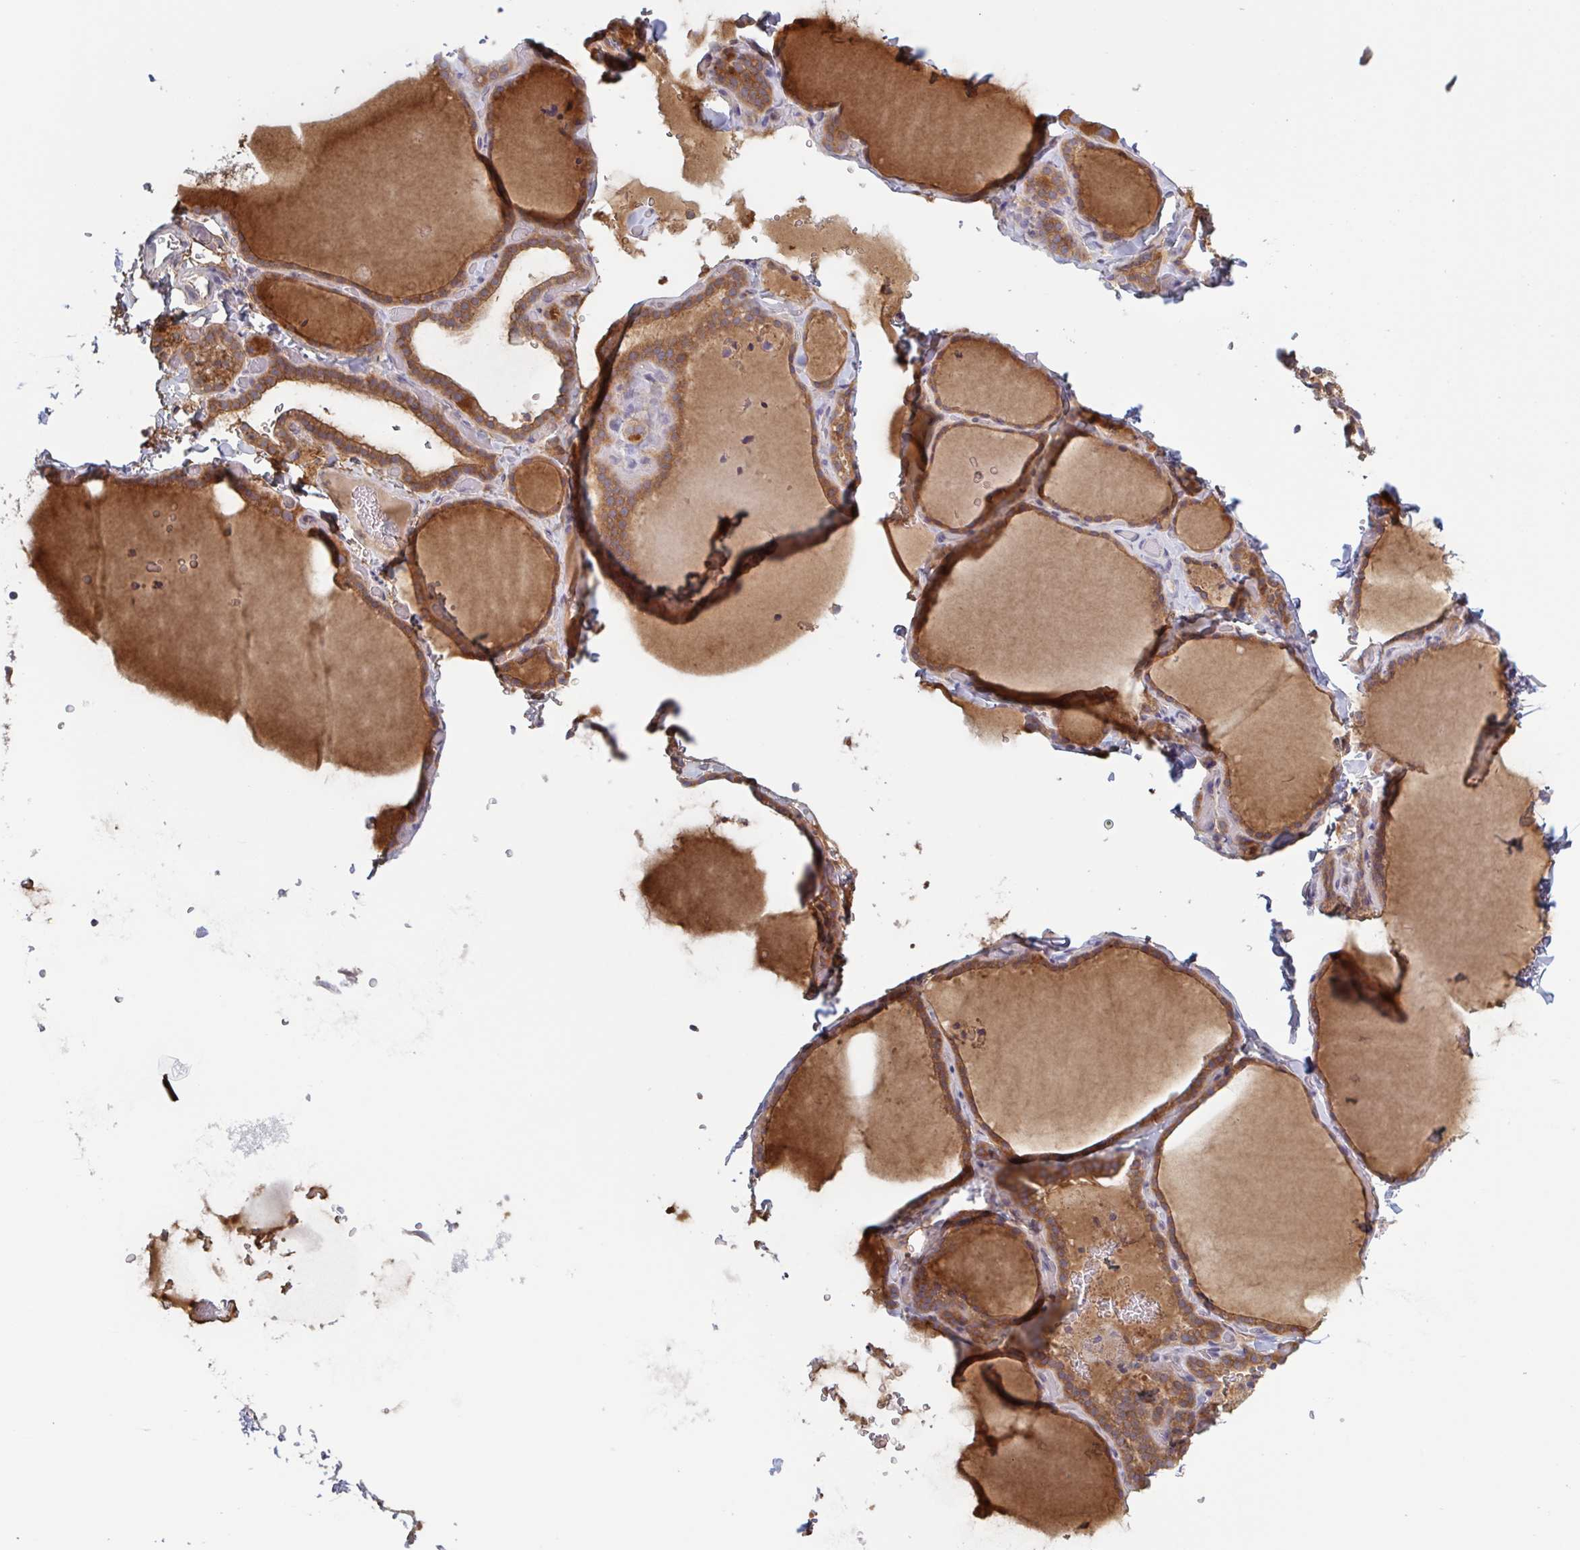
{"staining": {"intensity": "moderate", "quantity": ">75%", "location": "cytoplasmic/membranous"}, "tissue": "thyroid gland", "cell_type": "Glandular cells", "image_type": "normal", "snomed": [{"axis": "morphology", "description": "Normal tissue, NOS"}, {"axis": "topography", "description": "Thyroid gland"}], "caption": "High-power microscopy captured an IHC image of unremarkable thyroid gland, revealing moderate cytoplasmic/membranous expression in approximately >75% of glandular cells.", "gene": "SURF1", "patient": {"sex": "female", "age": 22}}